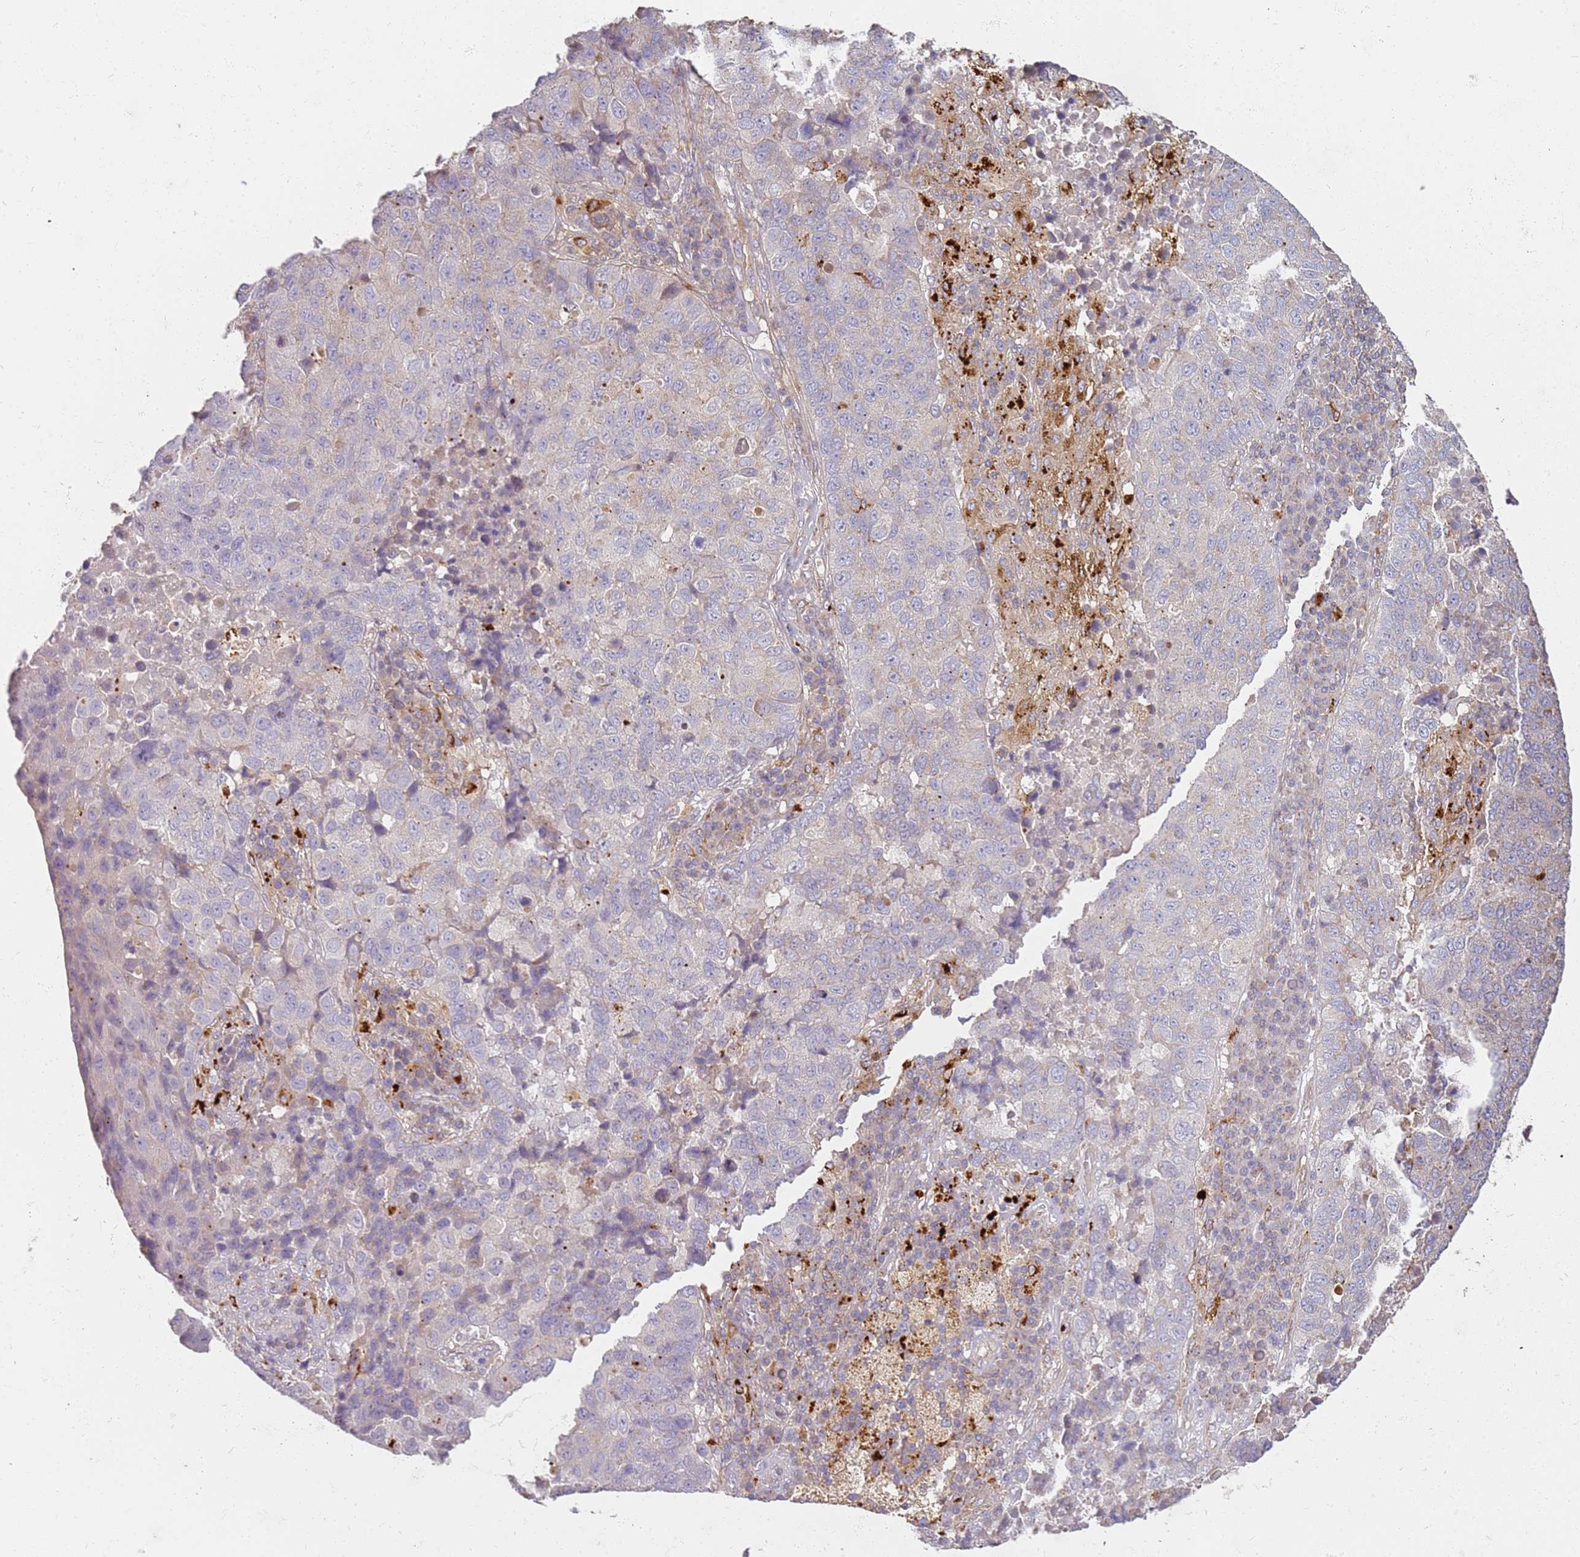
{"staining": {"intensity": "weak", "quantity": "<25%", "location": "cytoplasmic/membranous"}, "tissue": "lung cancer", "cell_type": "Tumor cells", "image_type": "cancer", "snomed": [{"axis": "morphology", "description": "Squamous cell carcinoma, NOS"}, {"axis": "topography", "description": "Lung"}], "caption": "Tumor cells are negative for brown protein staining in lung cancer.", "gene": "SCGB2B2", "patient": {"sex": "male", "age": 73}}